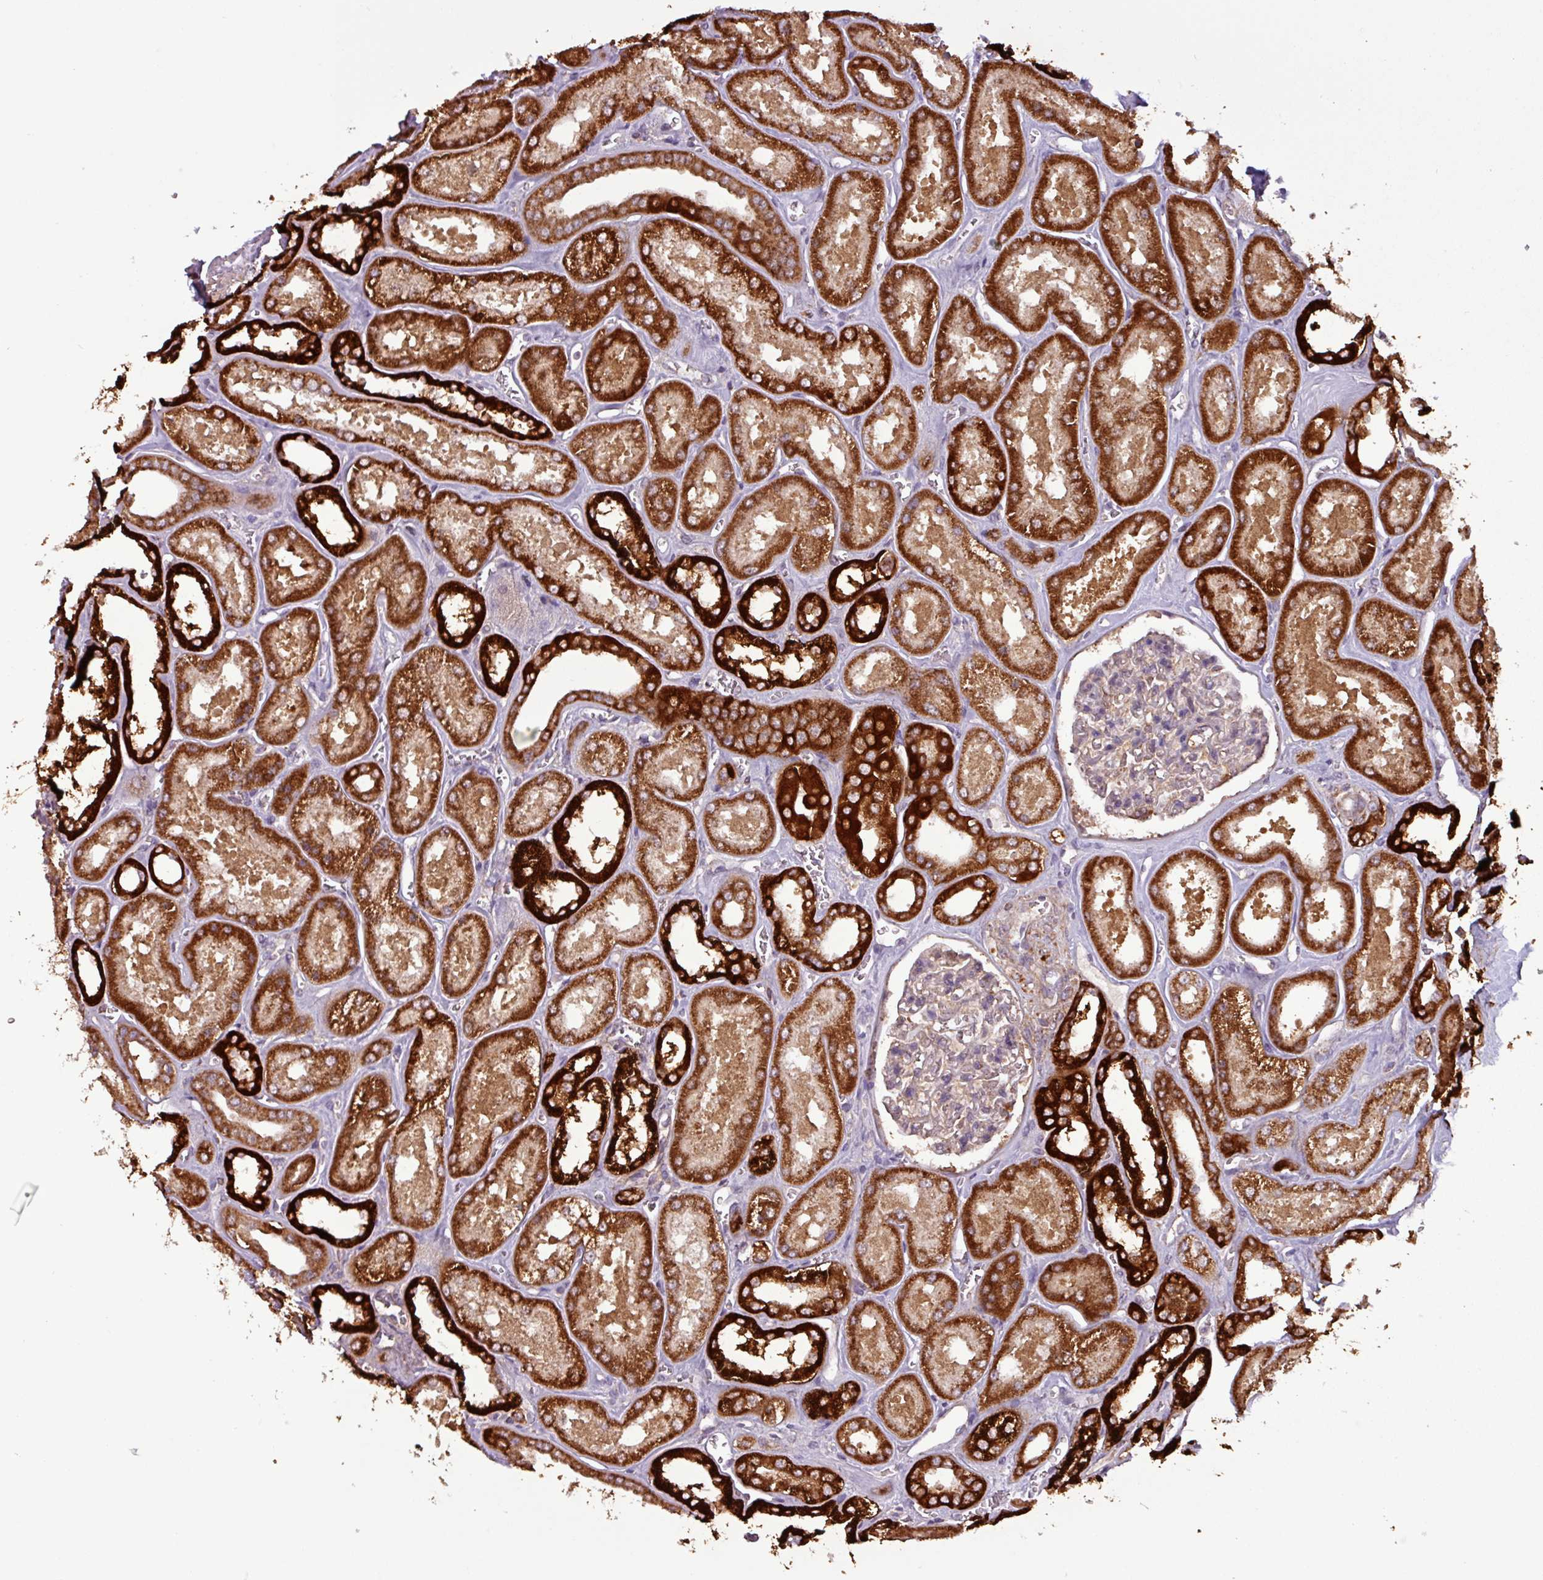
{"staining": {"intensity": "weak", "quantity": "<25%", "location": "cytoplasmic/membranous"}, "tissue": "kidney", "cell_type": "Cells in glomeruli", "image_type": "normal", "snomed": [{"axis": "morphology", "description": "Normal tissue, NOS"}, {"axis": "morphology", "description": "Adenocarcinoma, NOS"}, {"axis": "topography", "description": "Kidney"}], "caption": "Kidney stained for a protein using immunohistochemistry (IHC) reveals no positivity cells in glomeruli.", "gene": "MCTP2", "patient": {"sex": "female", "age": 68}}